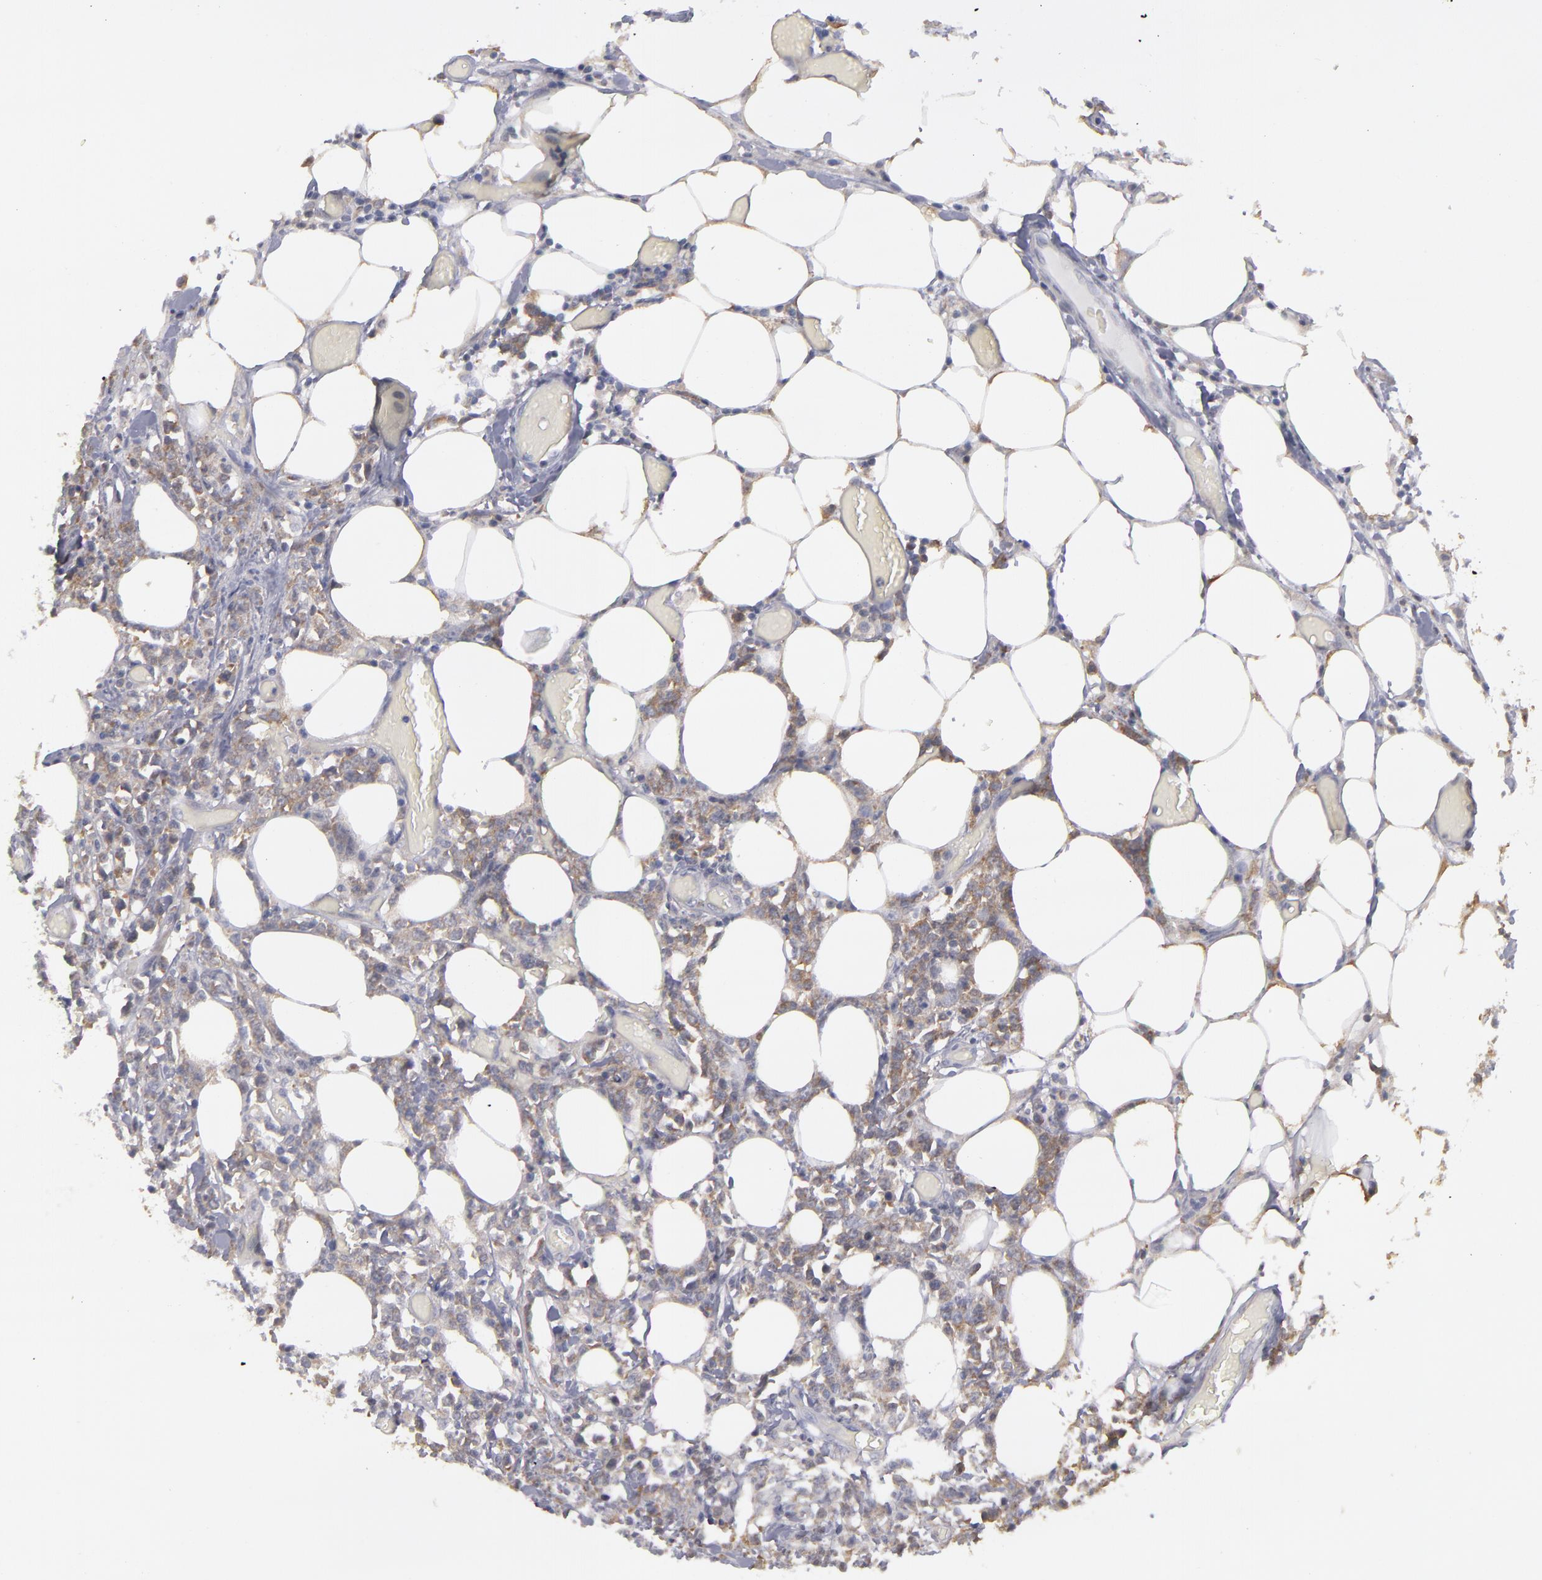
{"staining": {"intensity": "weak", "quantity": "25%-75%", "location": "cytoplasmic/membranous"}, "tissue": "lymphoma", "cell_type": "Tumor cells", "image_type": "cancer", "snomed": [{"axis": "morphology", "description": "Malignant lymphoma, non-Hodgkin's type, High grade"}, {"axis": "topography", "description": "Colon"}], "caption": "A low amount of weak cytoplasmic/membranous expression is seen in about 25%-75% of tumor cells in high-grade malignant lymphoma, non-Hodgkin's type tissue.", "gene": "MTHFD1", "patient": {"sex": "male", "age": 82}}